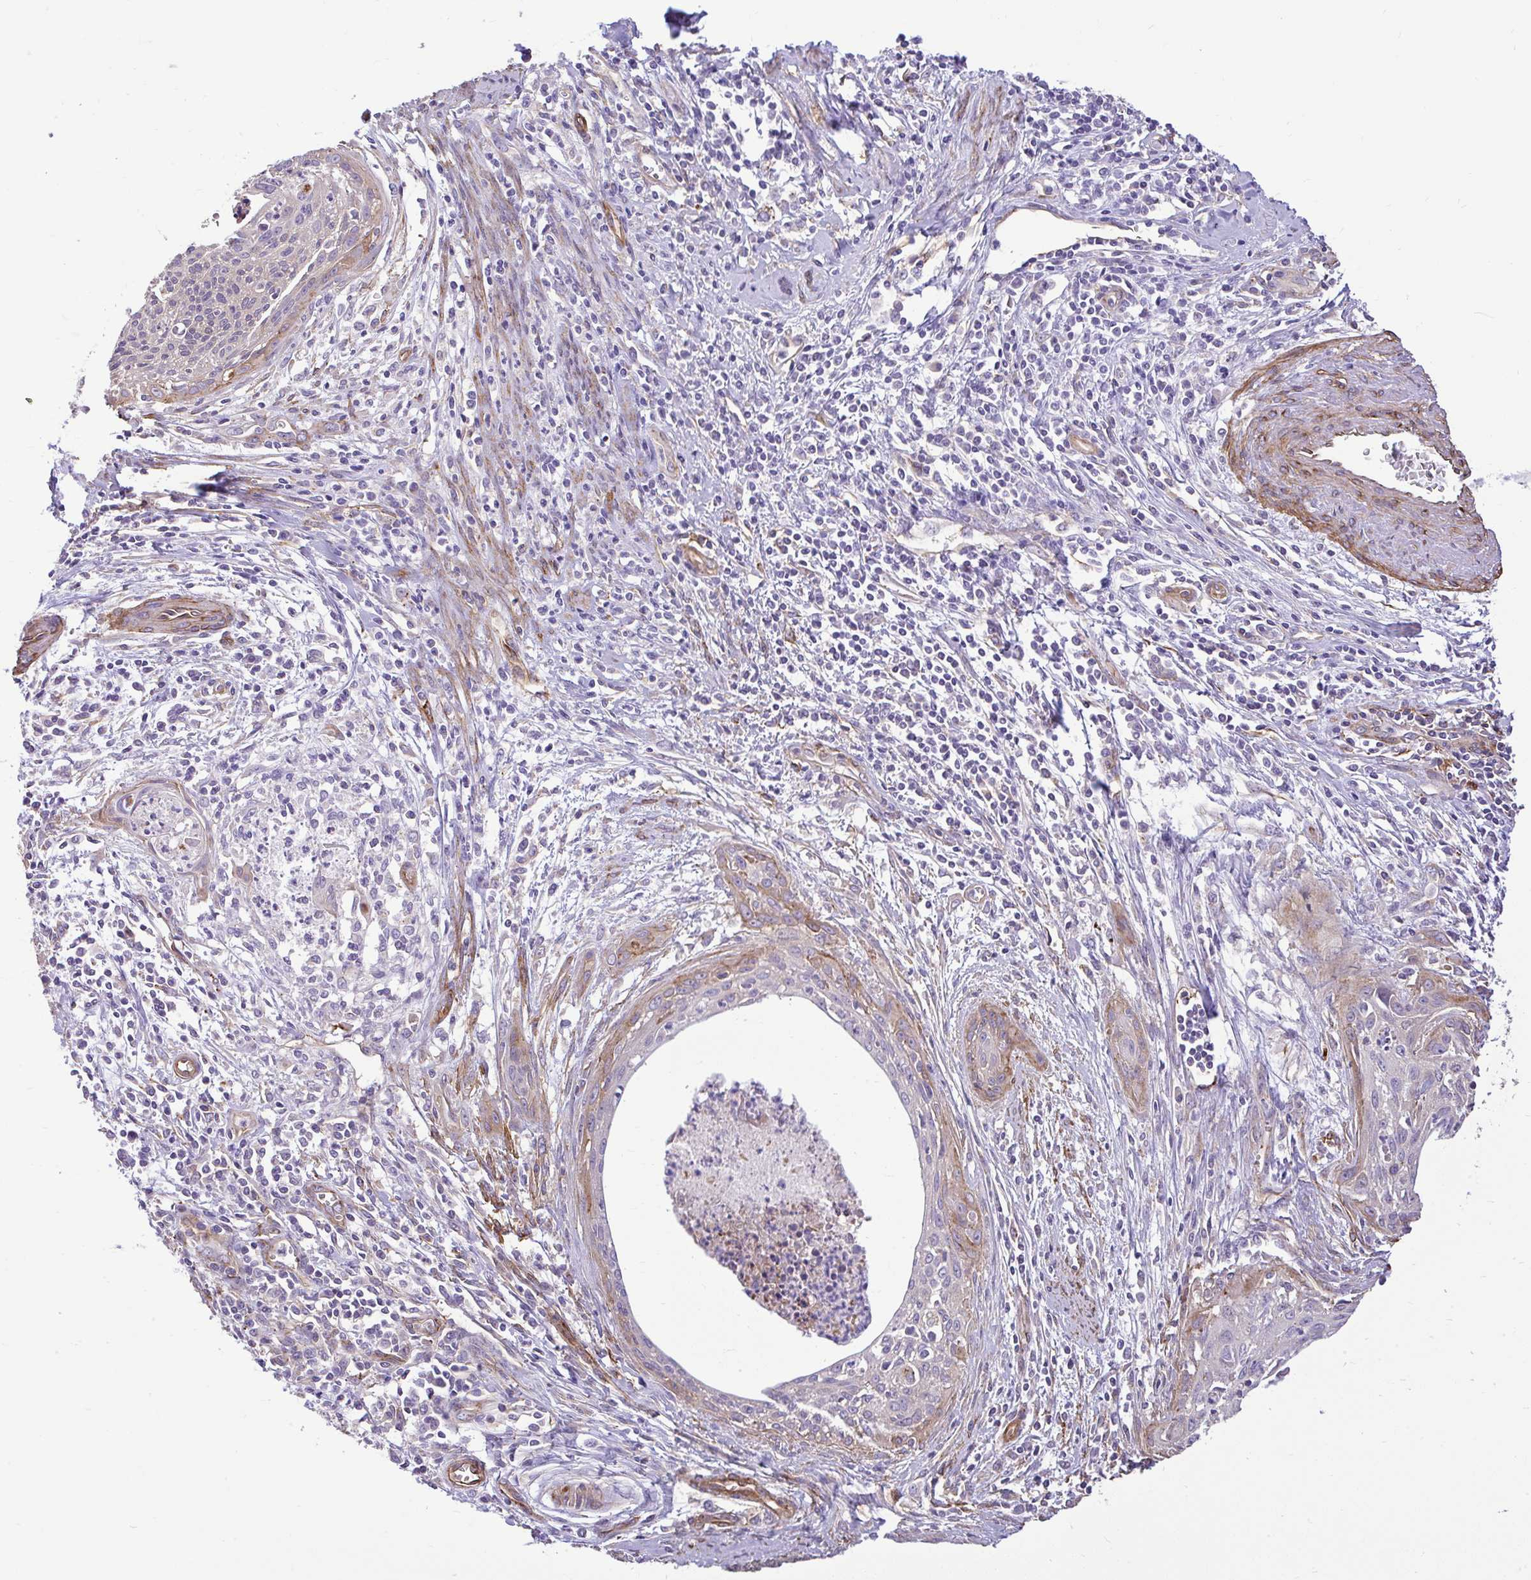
{"staining": {"intensity": "moderate", "quantity": "<25%", "location": "cytoplasmic/membranous"}, "tissue": "cervical cancer", "cell_type": "Tumor cells", "image_type": "cancer", "snomed": [{"axis": "morphology", "description": "Squamous cell carcinoma, NOS"}, {"axis": "topography", "description": "Cervix"}], "caption": "An image of cervical squamous cell carcinoma stained for a protein shows moderate cytoplasmic/membranous brown staining in tumor cells.", "gene": "PTPRK", "patient": {"sex": "female", "age": 55}}